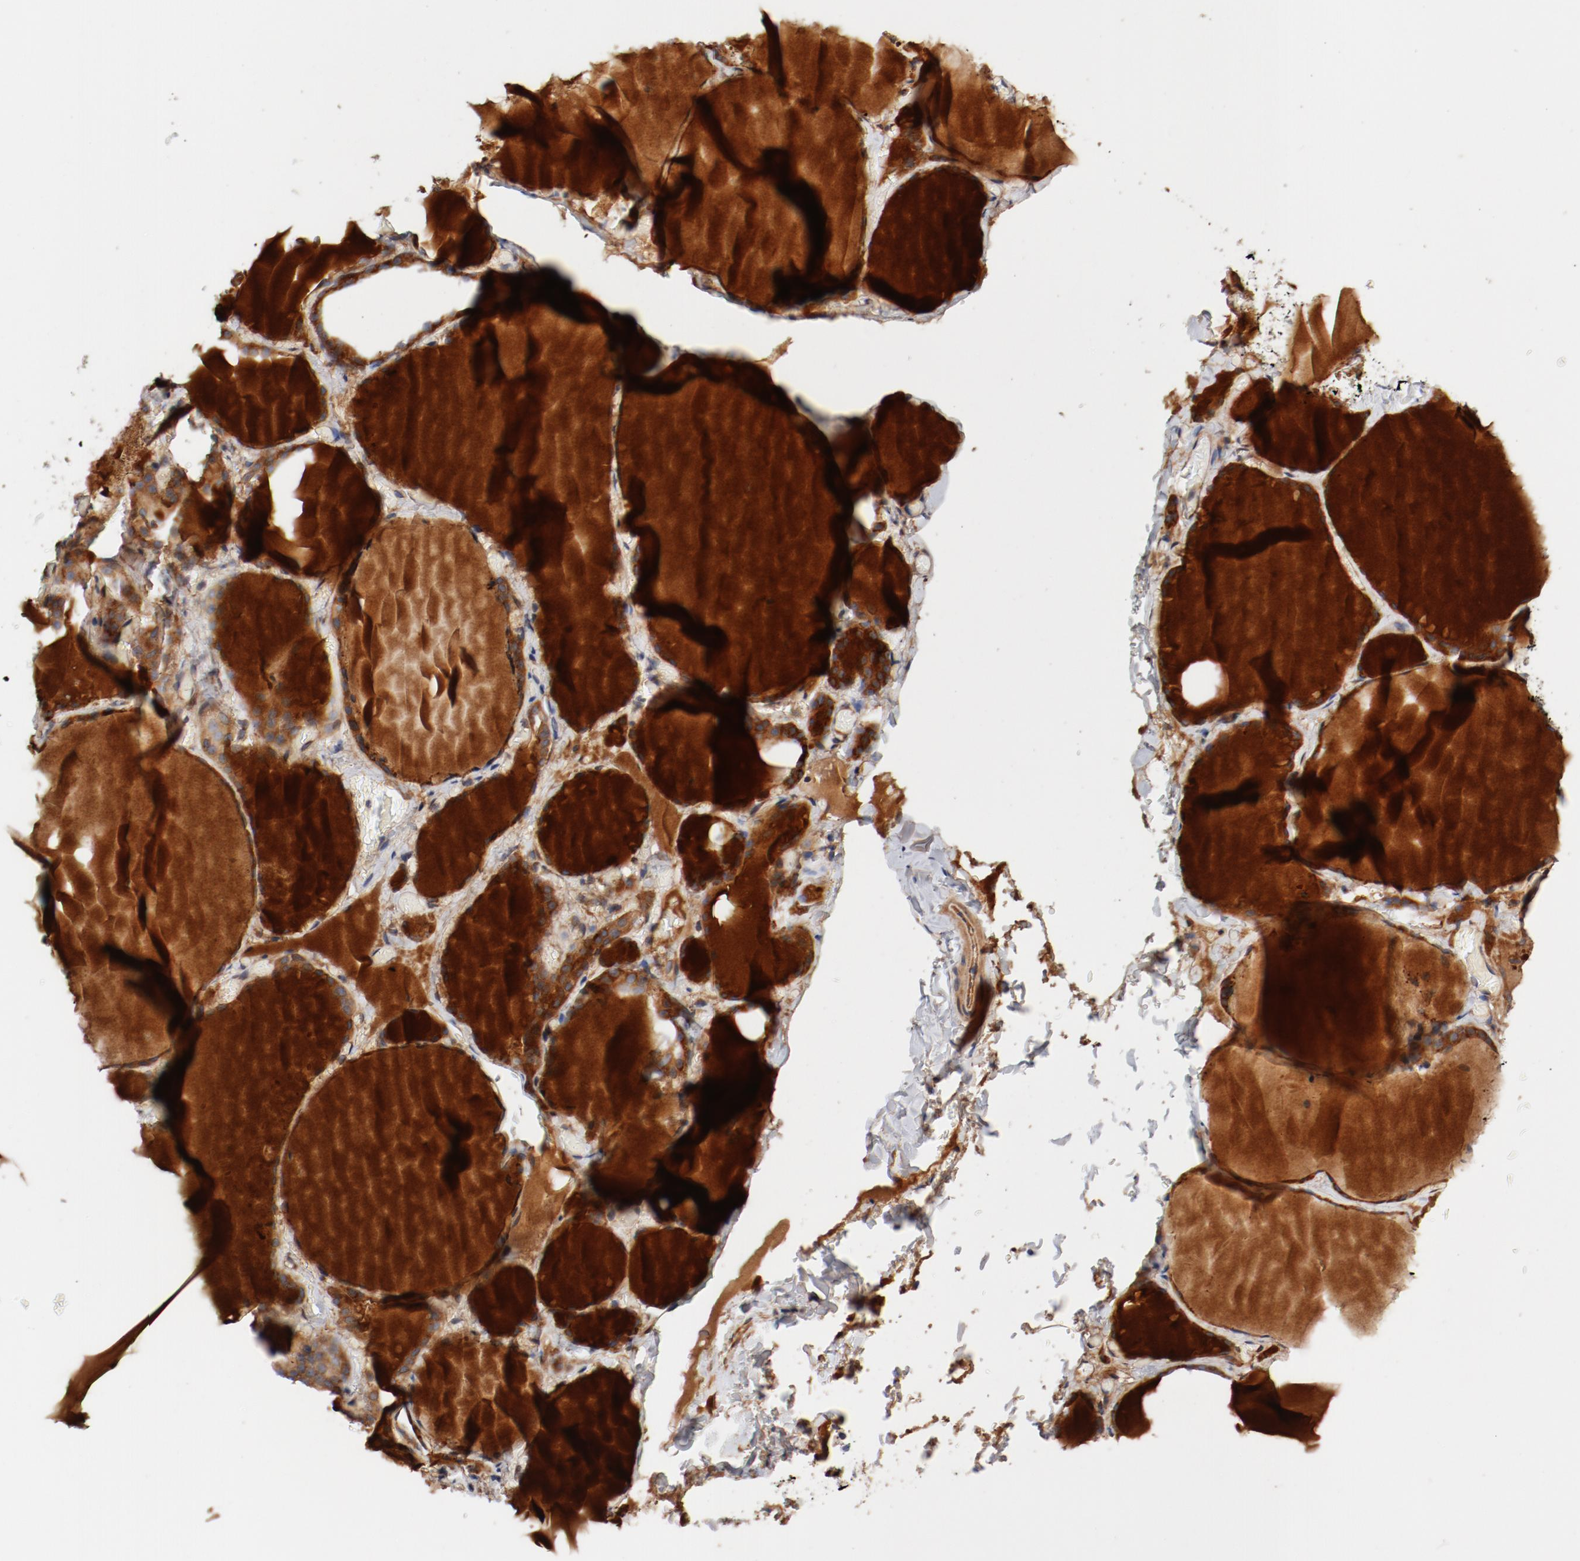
{"staining": {"intensity": "strong", "quantity": ">75%", "location": "cytoplasmic/membranous"}, "tissue": "thyroid gland", "cell_type": "Glandular cells", "image_type": "normal", "snomed": [{"axis": "morphology", "description": "Normal tissue, NOS"}, {"axis": "topography", "description": "Thyroid gland"}], "caption": "High-magnification brightfield microscopy of benign thyroid gland stained with DAB (3,3'-diaminobenzidine) (brown) and counterstained with hematoxylin (blue). glandular cells exhibit strong cytoplasmic/membranous staining is identified in approximately>75% of cells. (brown staining indicates protein expression, while blue staining denotes nuclei).", "gene": "PITPNM2", "patient": {"sex": "female", "age": 22}}